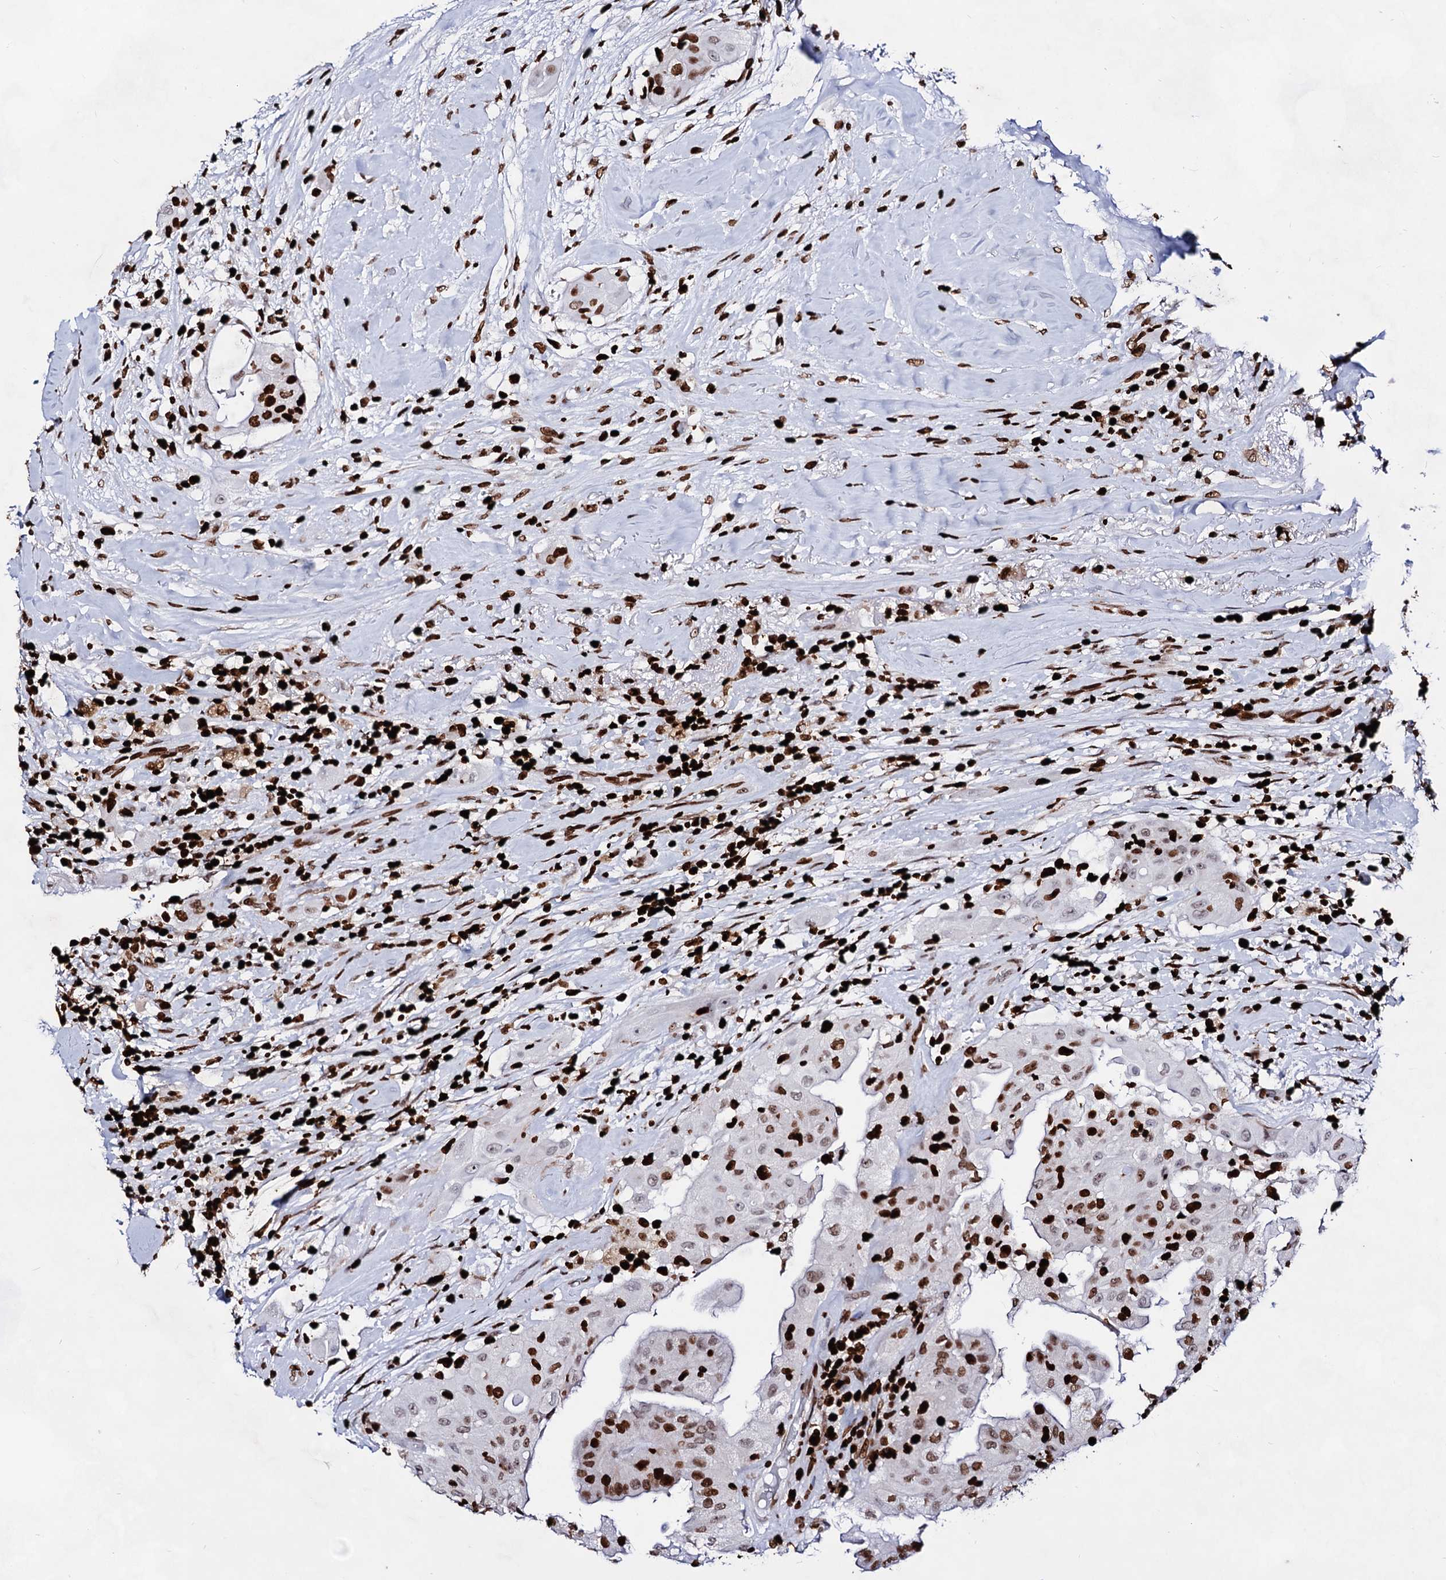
{"staining": {"intensity": "strong", "quantity": "25%-75%", "location": "nuclear"}, "tissue": "thyroid cancer", "cell_type": "Tumor cells", "image_type": "cancer", "snomed": [{"axis": "morphology", "description": "Papillary adenocarcinoma, NOS"}, {"axis": "topography", "description": "Thyroid gland"}], "caption": "Thyroid cancer tissue reveals strong nuclear positivity in about 25%-75% of tumor cells, visualized by immunohistochemistry.", "gene": "HMGB2", "patient": {"sex": "female", "age": 59}}